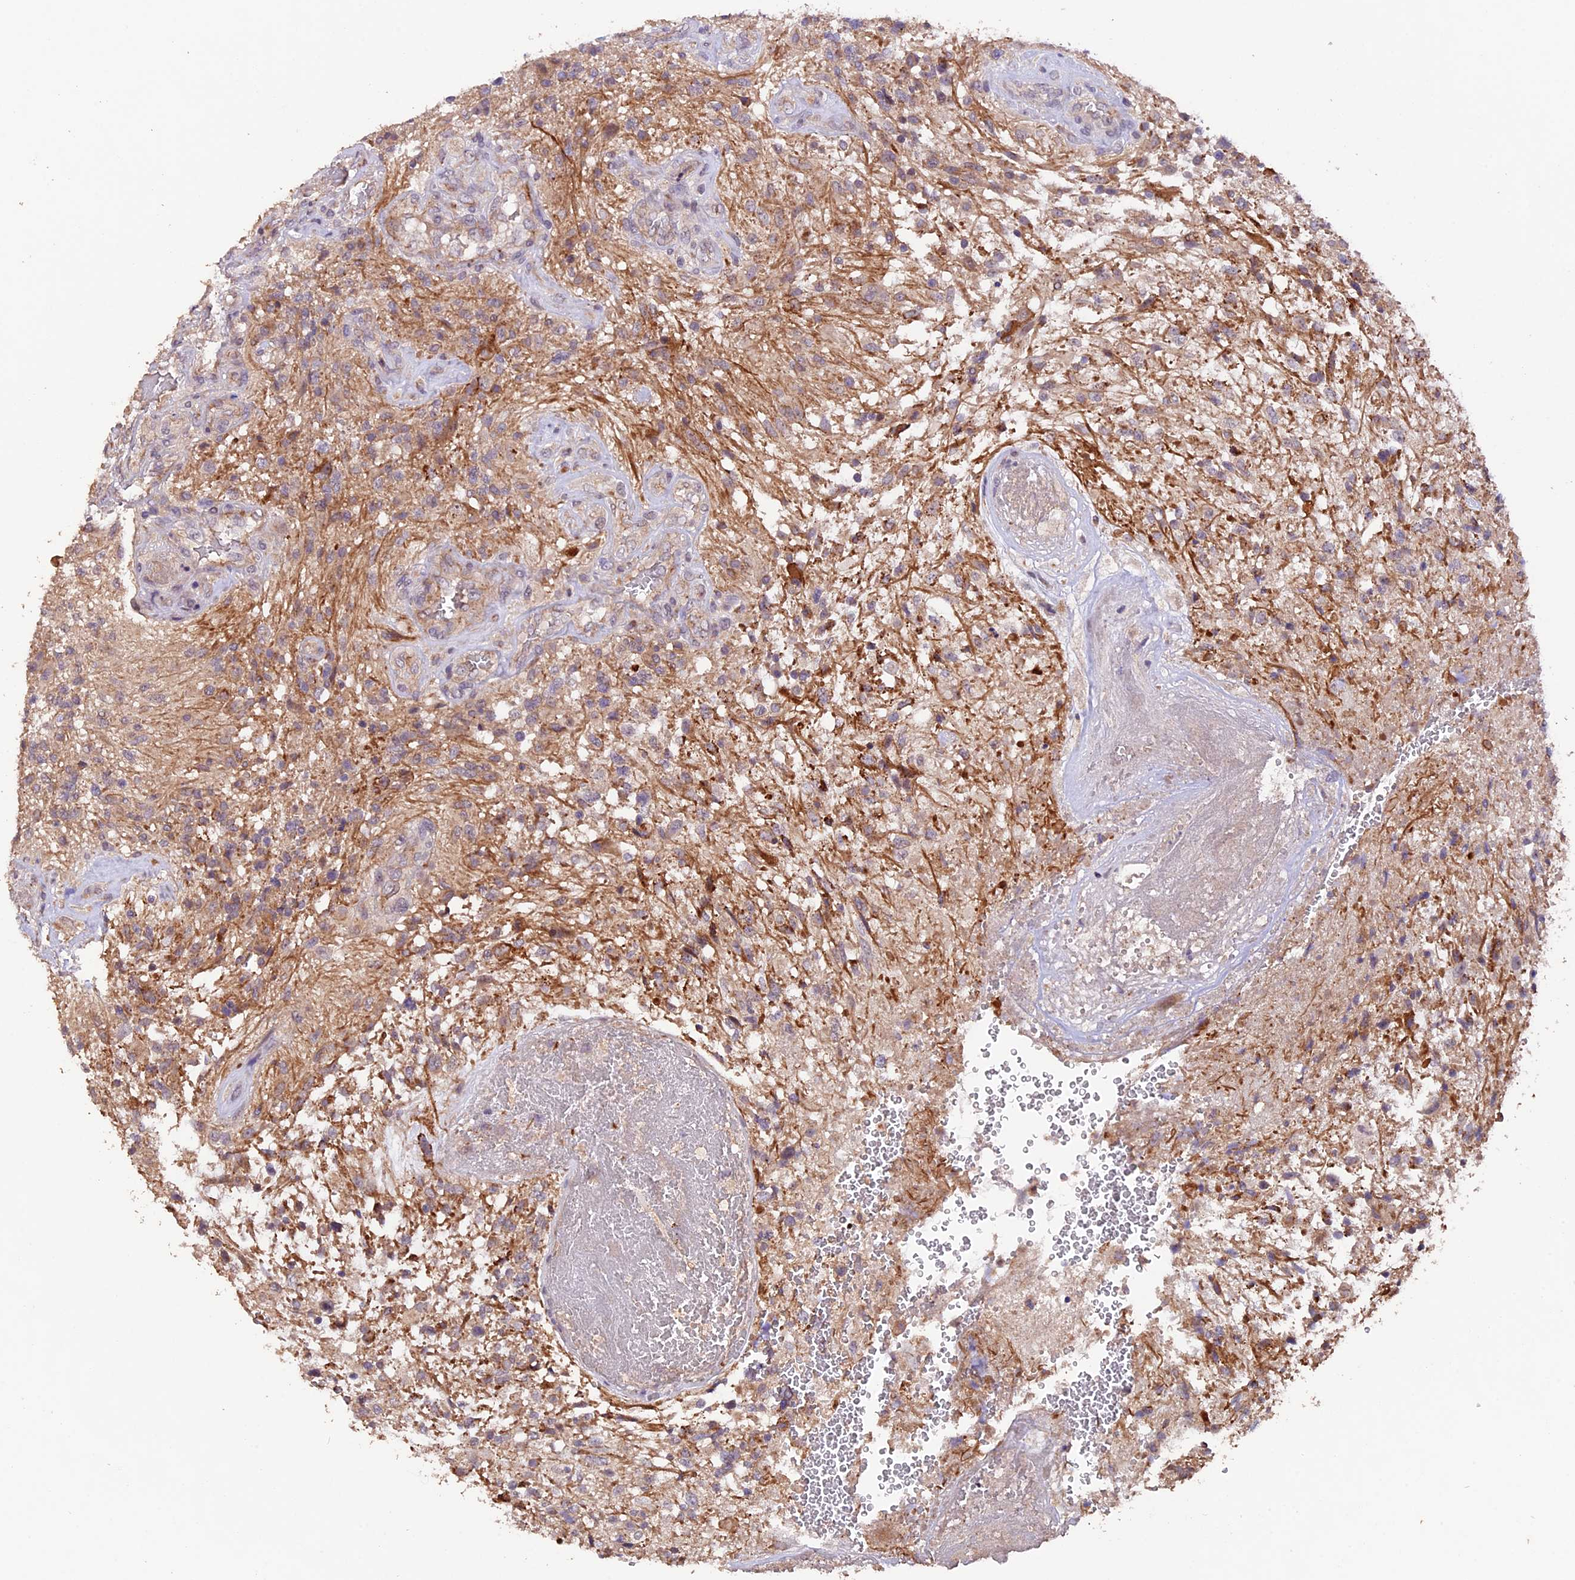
{"staining": {"intensity": "weak", "quantity": "<25%", "location": "cytoplasmic/membranous"}, "tissue": "glioma", "cell_type": "Tumor cells", "image_type": "cancer", "snomed": [{"axis": "morphology", "description": "Glioma, malignant, High grade"}, {"axis": "topography", "description": "Brain"}], "caption": "This is an immunohistochemistry (IHC) photomicrograph of glioma. There is no expression in tumor cells.", "gene": "GNB5", "patient": {"sex": "male", "age": 56}}